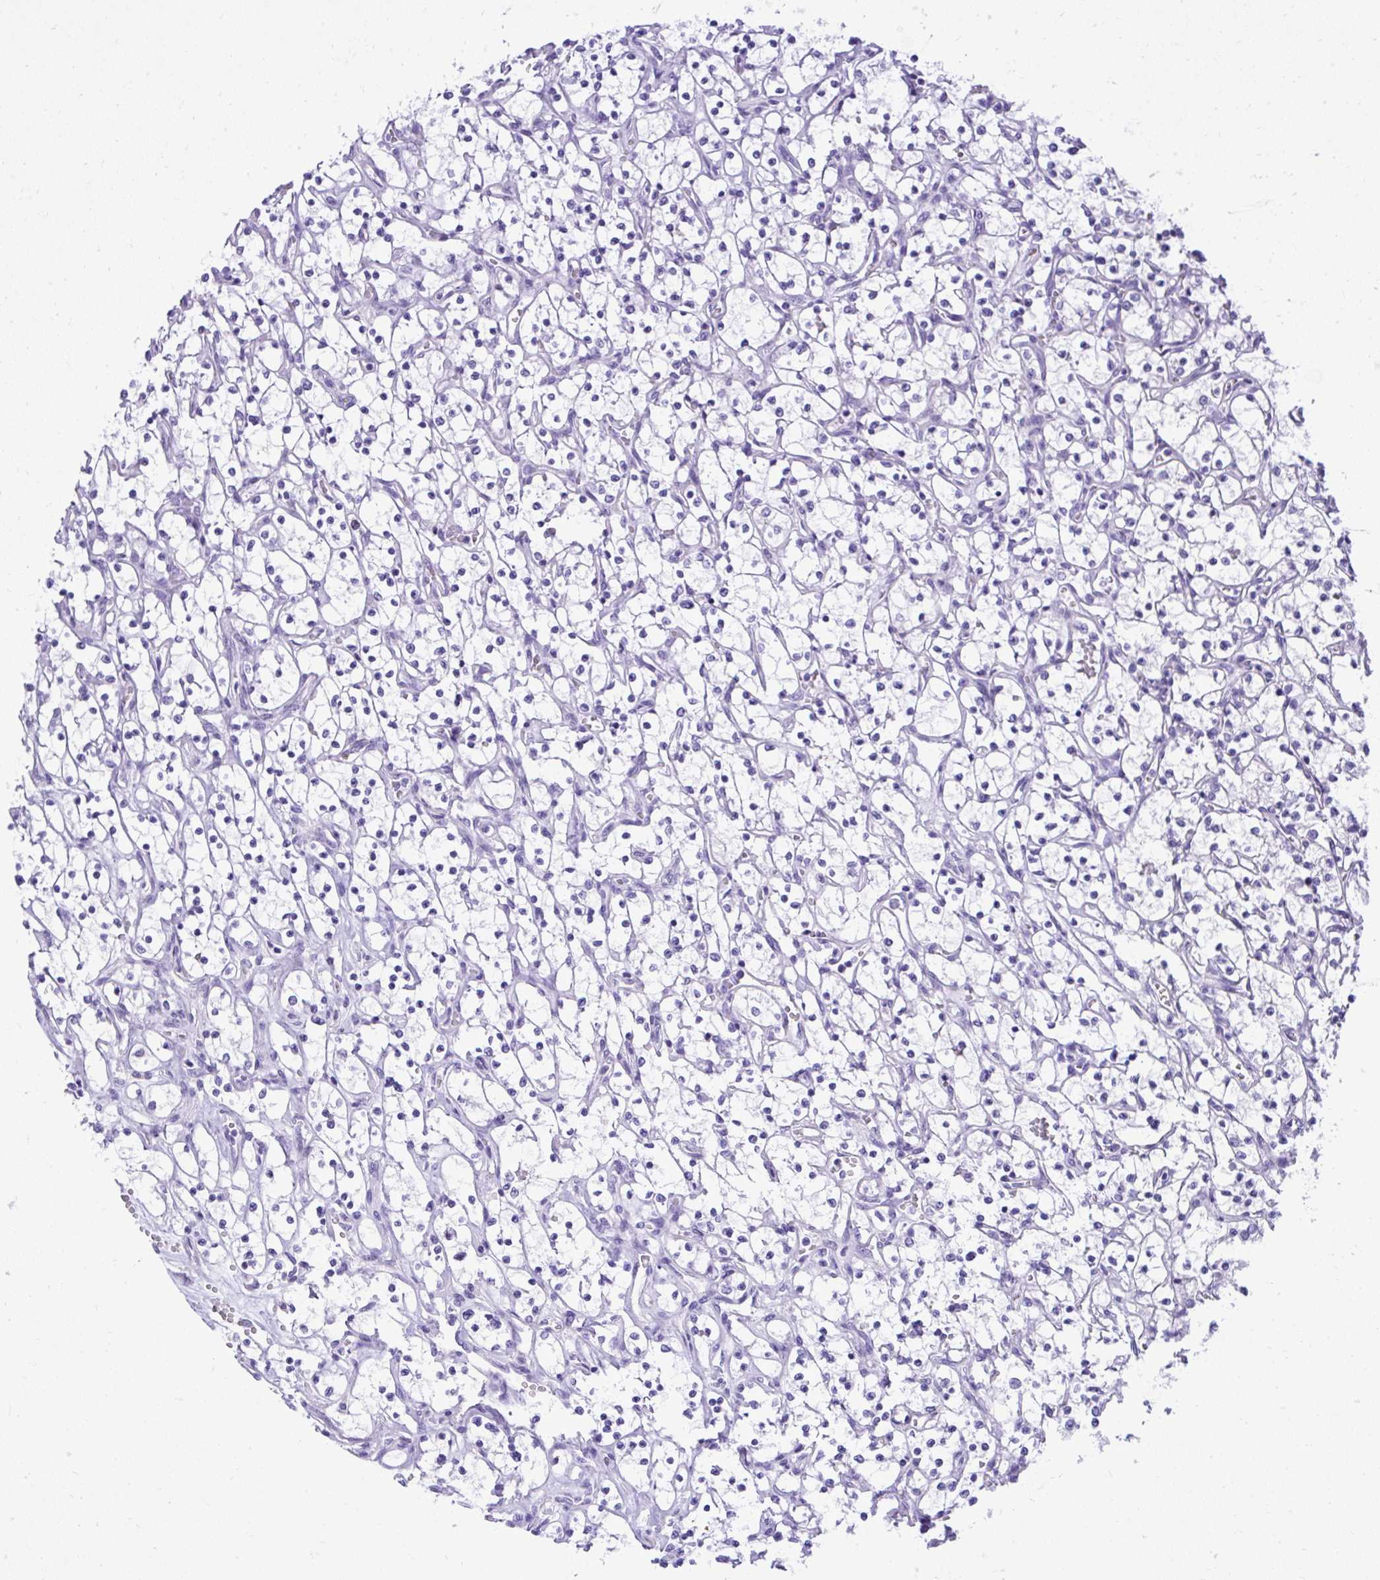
{"staining": {"intensity": "negative", "quantity": "none", "location": "none"}, "tissue": "renal cancer", "cell_type": "Tumor cells", "image_type": "cancer", "snomed": [{"axis": "morphology", "description": "Adenocarcinoma, NOS"}, {"axis": "topography", "description": "Kidney"}], "caption": "This histopathology image is of renal cancer (adenocarcinoma) stained with IHC to label a protein in brown with the nuclei are counter-stained blue. There is no expression in tumor cells.", "gene": "ST6GALNAC3", "patient": {"sex": "female", "age": 69}}